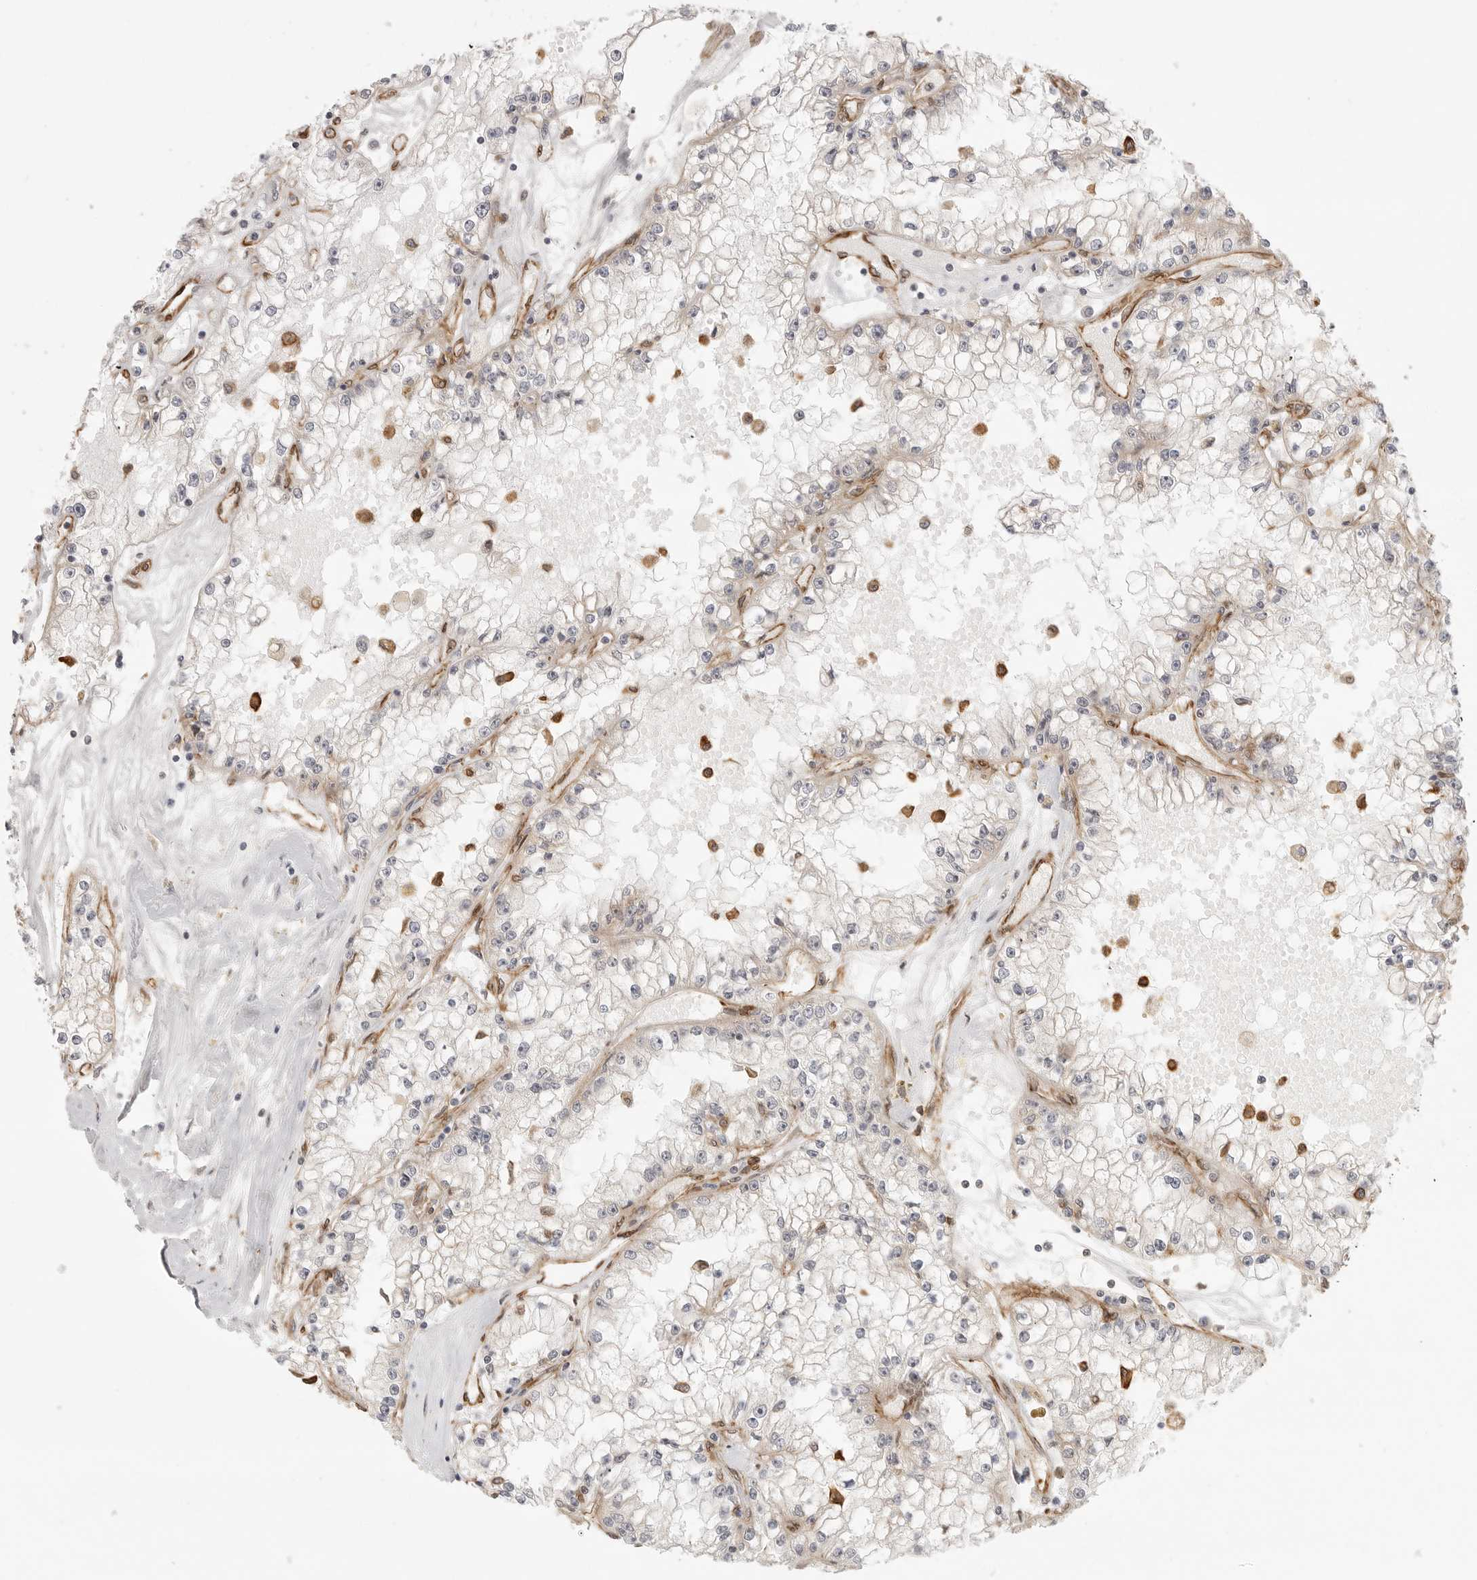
{"staining": {"intensity": "negative", "quantity": "none", "location": "none"}, "tissue": "renal cancer", "cell_type": "Tumor cells", "image_type": "cancer", "snomed": [{"axis": "morphology", "description": "Adenocarcinoma, NOS"}, {"axis": "topography", "description": "Kidney"}], "caption": "This image is of renal cancer (adenocarcinoma) stained with immunohistochemistry to label a protein in brown with the nuclei are counter-stained blue. There is no positivity in tumor cells.", "gene": "ATOH7", "patient": {"sex": "male", "age": 56}}